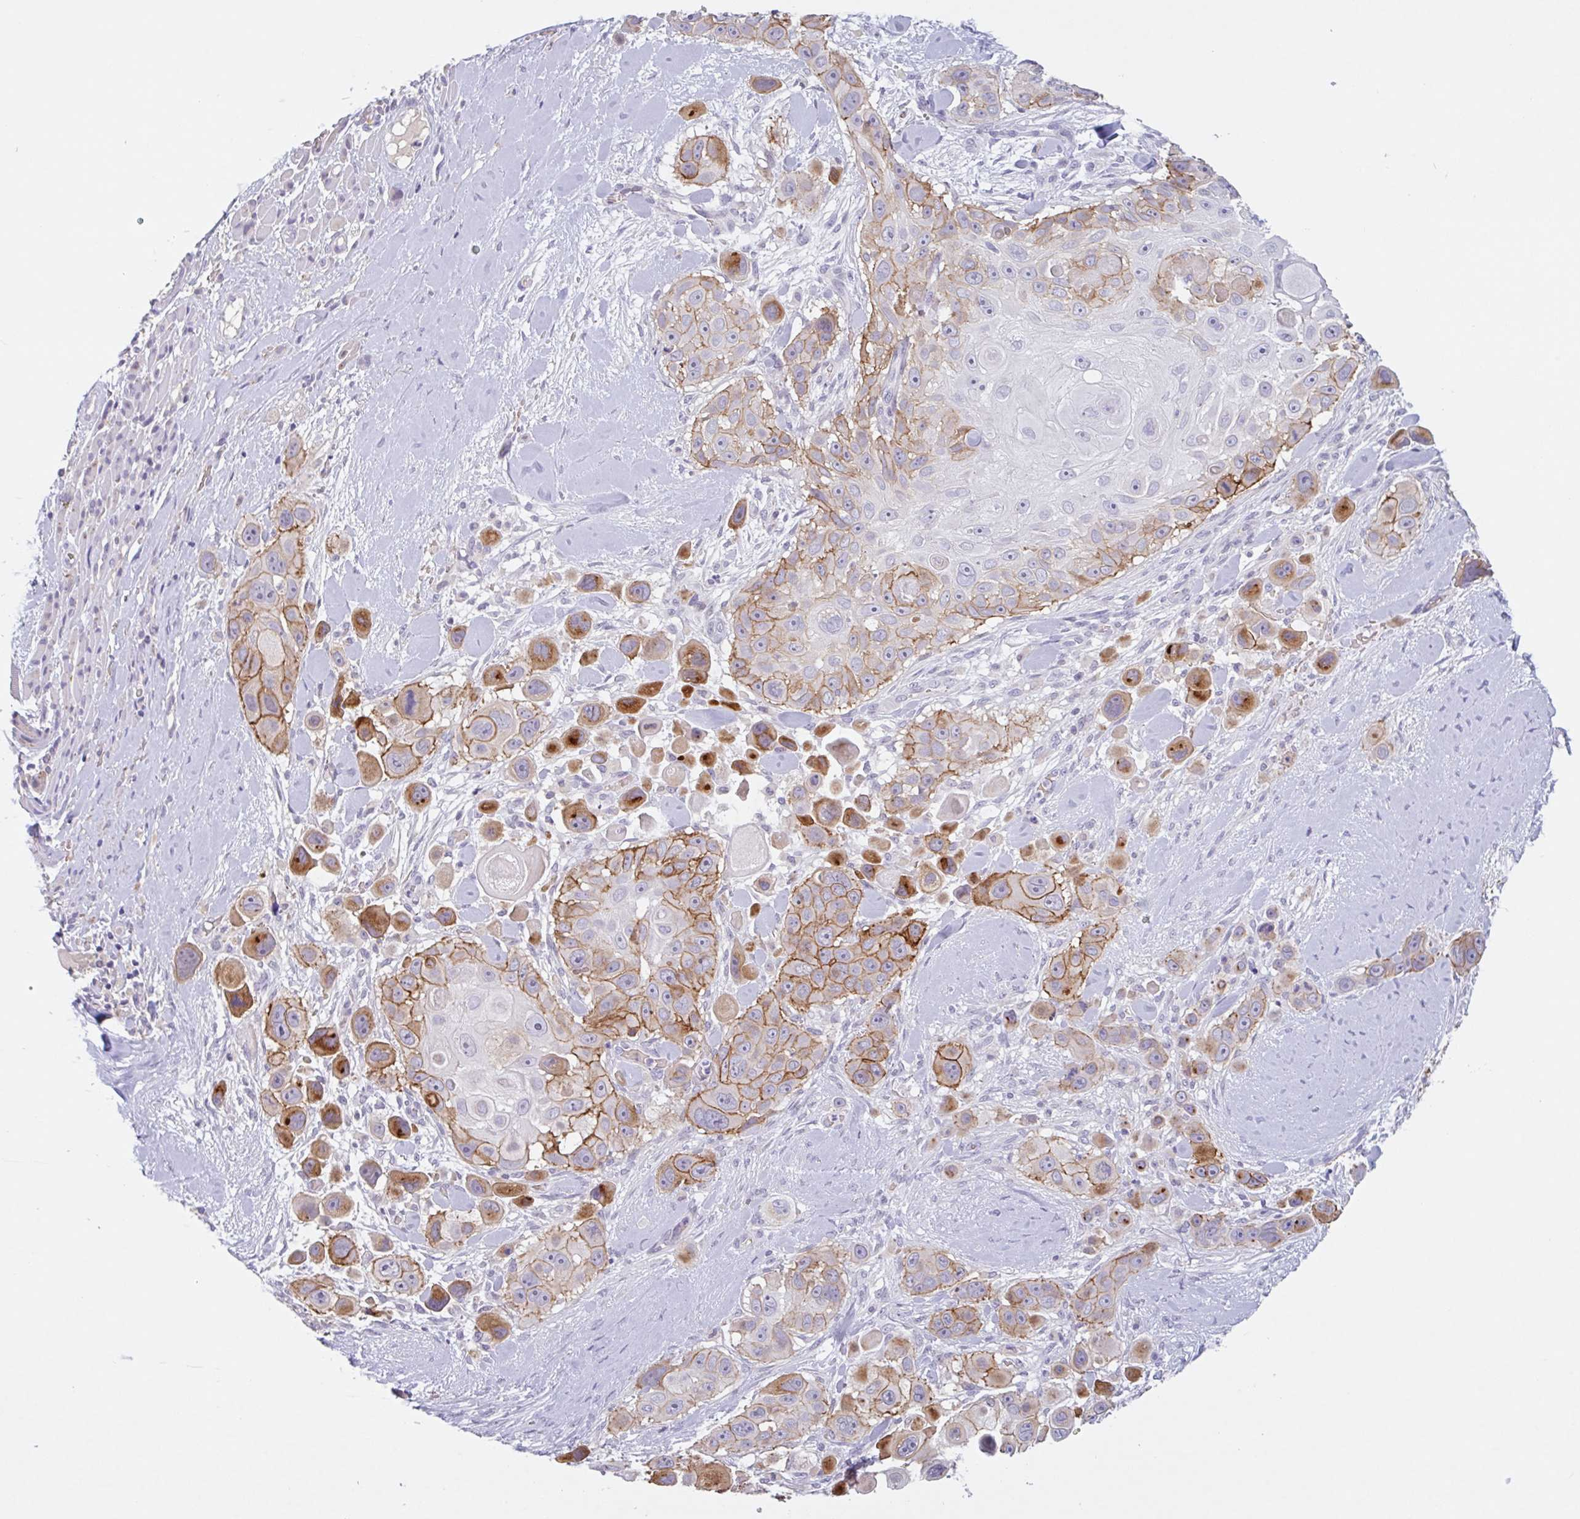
{"staining": {"intensity": "moderate", "quantity": ">75%", "location": "cytoplasmic/membranous"}, "tissue": "skin cancer", "cell_type": "Tumor cells", "image_type": "cancer", "snomed": [{"axis": "morphology", "description": "Squamous cell carcinoma, NOS"}, {"axis": "topography", "description": "Skin"}], "caption": "The immunohistochemical stain labels moderate cytoplasmic/membranous expression in tumor cells of skin squamous cell carcinoma tissue.", "gene": "RHAG", "patient": {"sex": "male", "age": 67}}